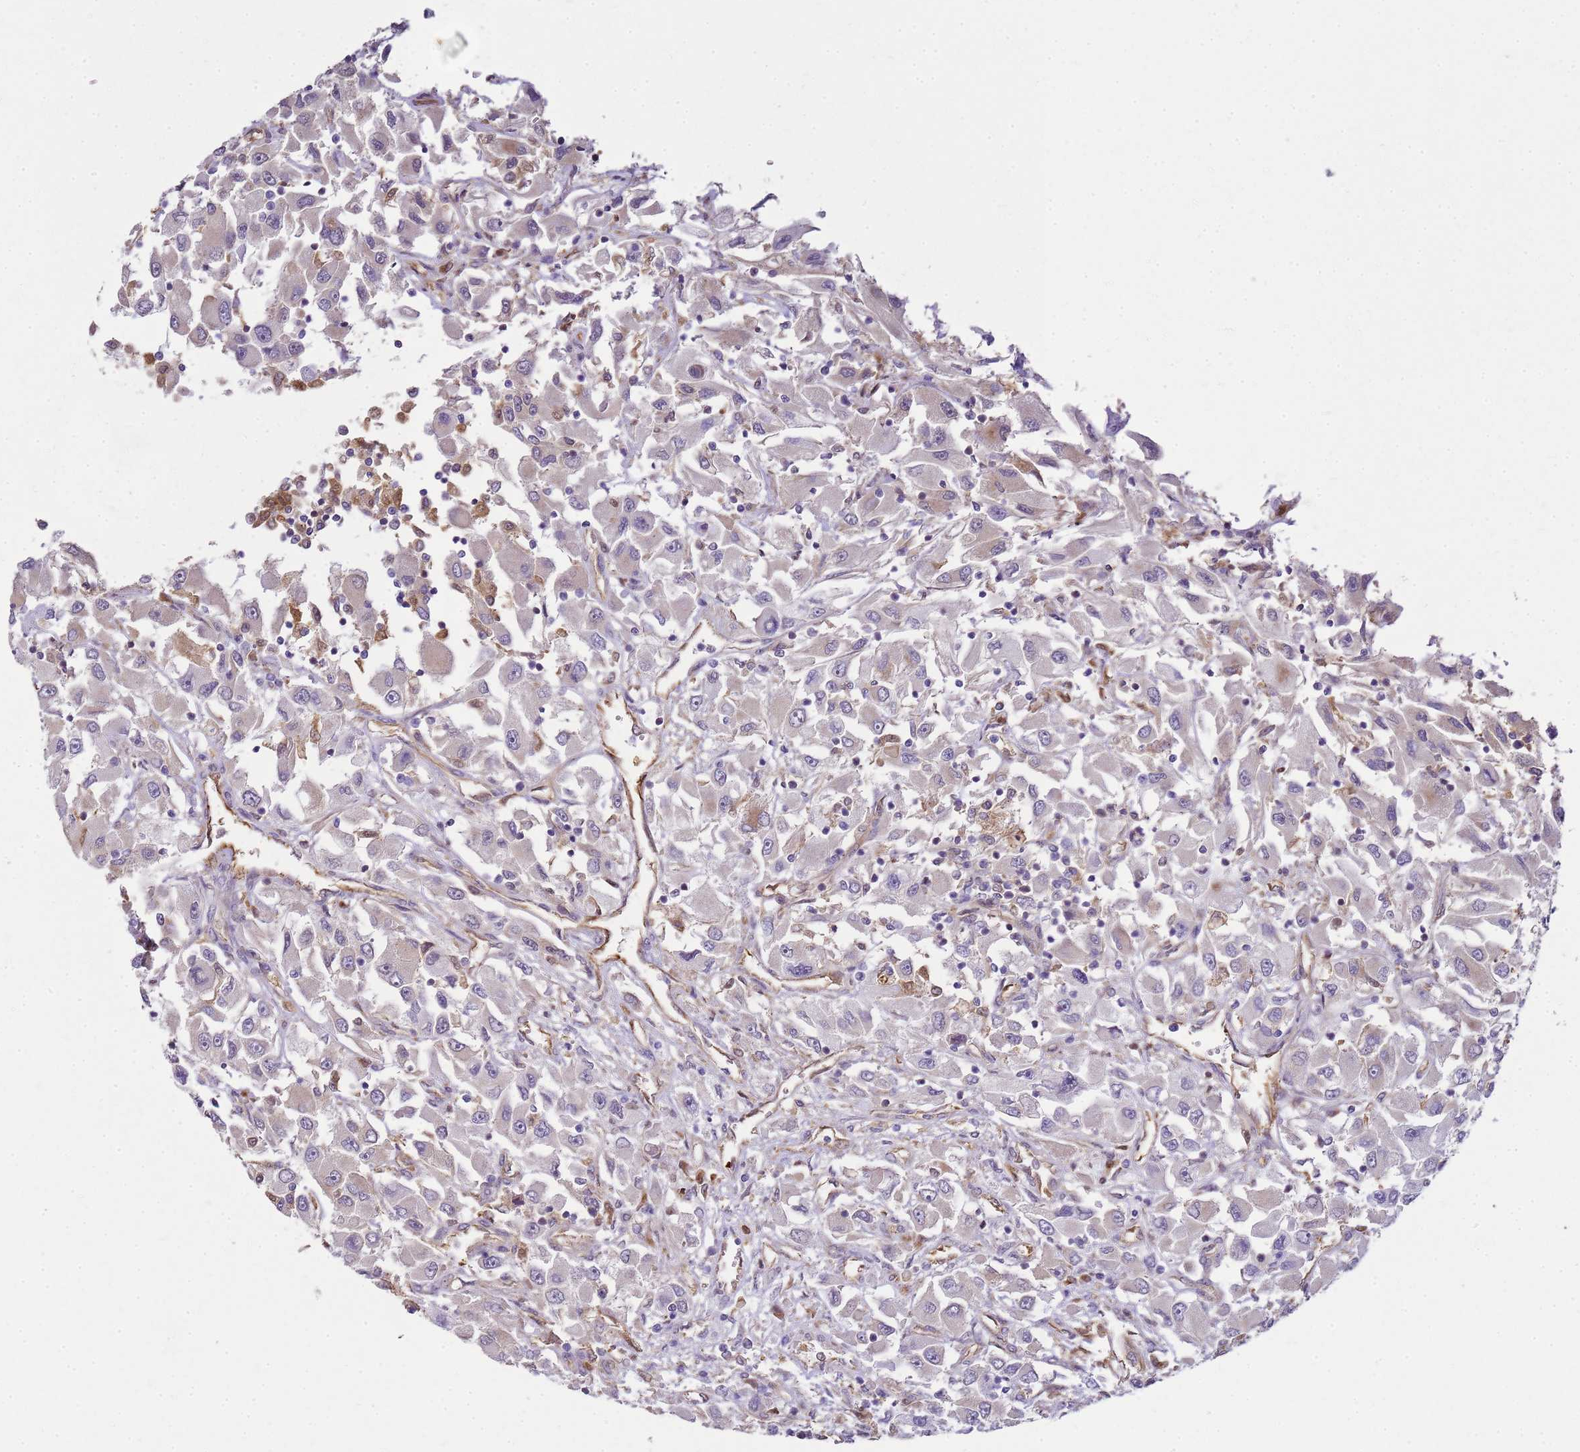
{"staining": {"intensity": "negative", "quantity": "none", "location": "none"}, "tissue": "renal cancer", "cell_type": "Tumor cells", "image_type": "cancer", "snomed": [{"axis": "morphology", "description": "Adenocarcinoma, NOS"}, {"axis": "topography", "description": "Kidney"}], "caption": "Renal cancer was stained to show a protein in brown. There is no significant positivity in tumor cells. (Stains: DAB (3,3'-diaminobenzidine) immunohistochemistry (IHC) with hematoxylin counter stain, Microscopy: brightfield microscopy at high magnification).", "gene": "YWHAE", "patient": {"sex": "female", "age": 52}}